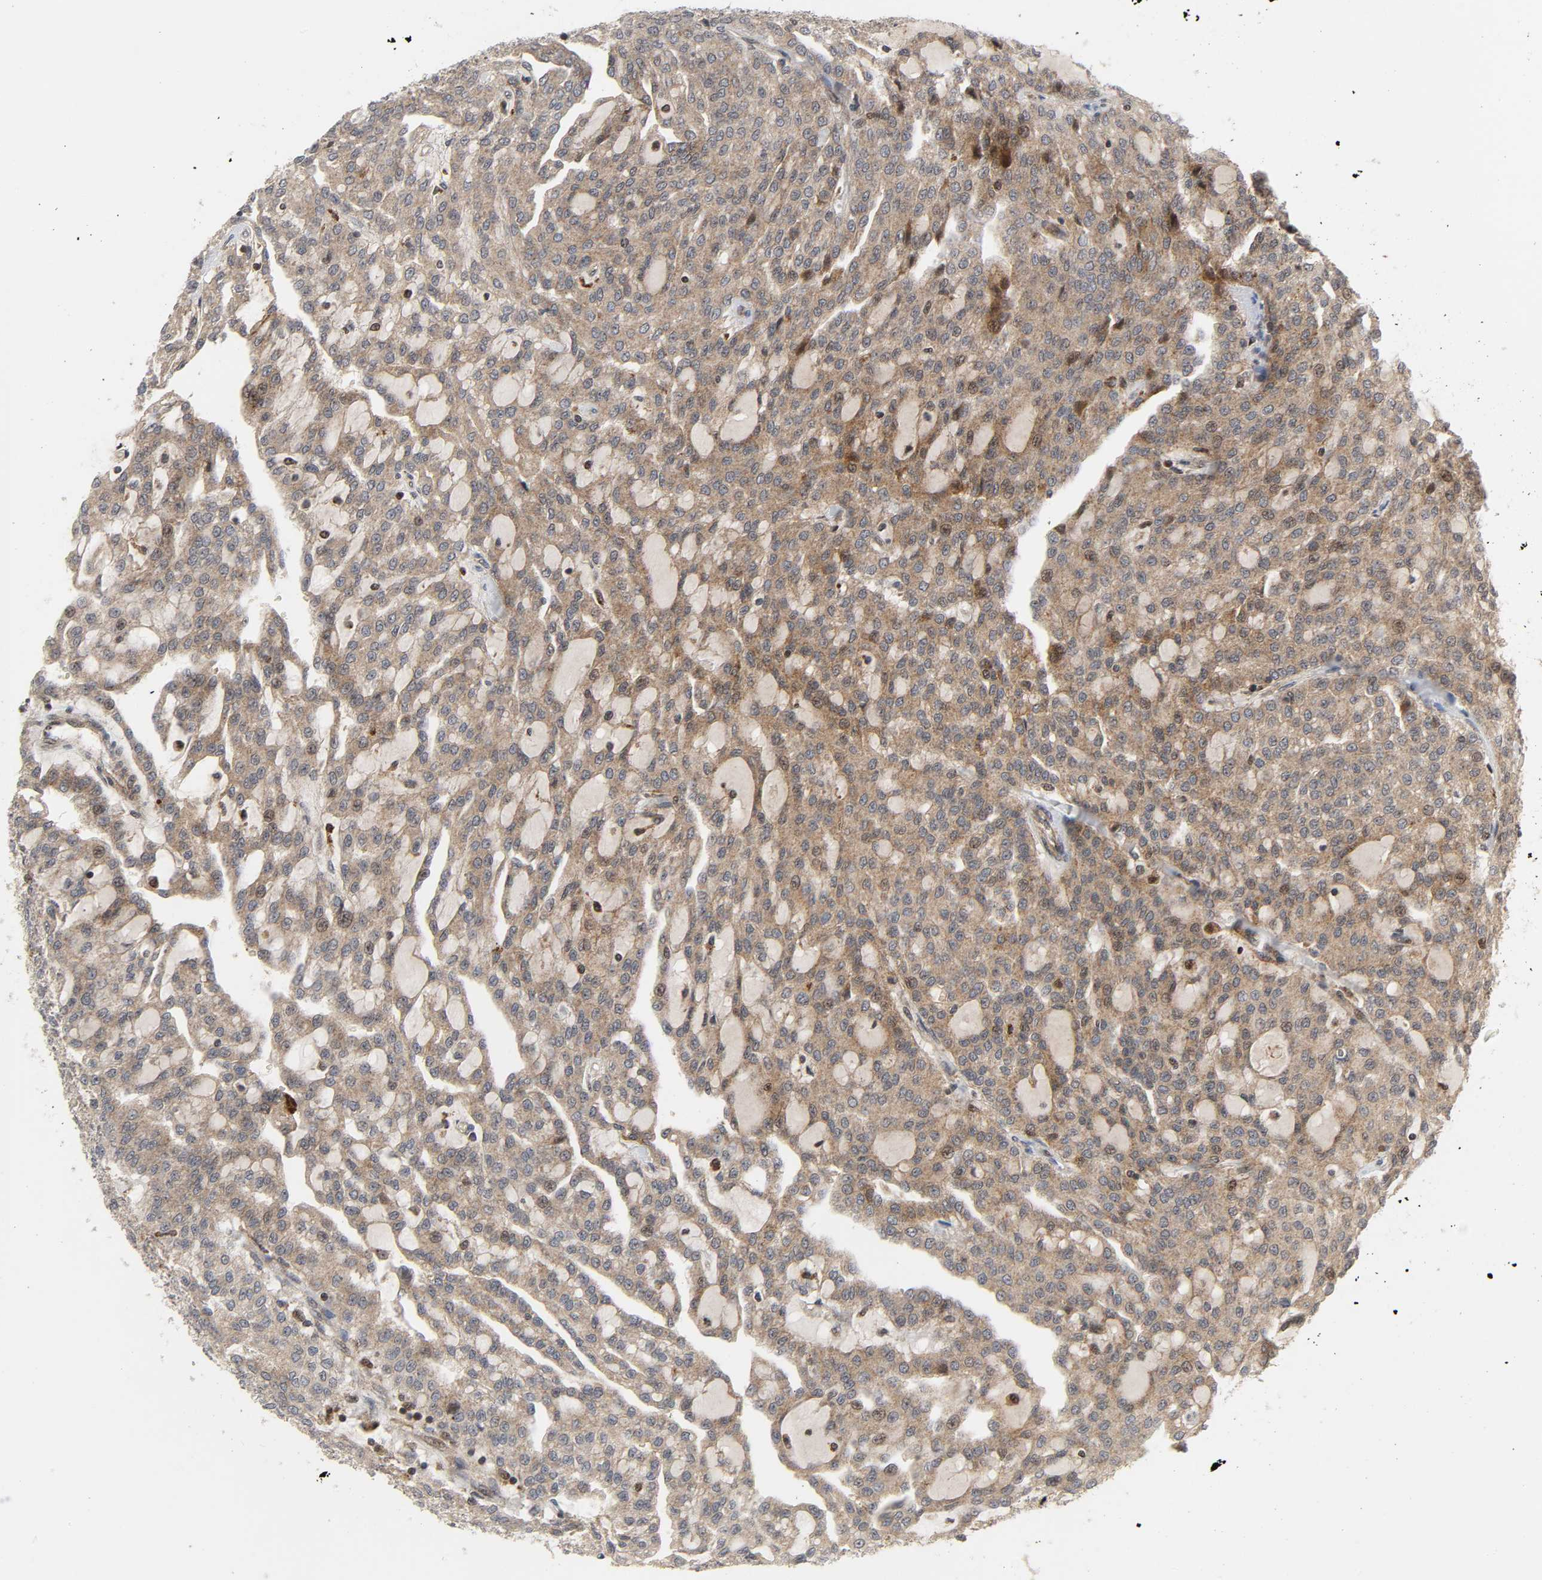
{"staining": {"intensity": "moderate", "quantity": ">75%", "location": "cytoplasmic/membranous"}, "tissue": "renal cancer", "cell_type": "Tumor cells", "image_type": "cancer", "snomed": [{"axis": "morphology", "description": "Adenocarcinoma, NOS"}, {"axis": "topography", "description": "Kidney"}], "caption": "Renal adenocarcinoma stained with a protein marker reveals moderate staining in tumor cells.", "gene": "CHUK", "patient": {"sex": "male", "age": 63}}